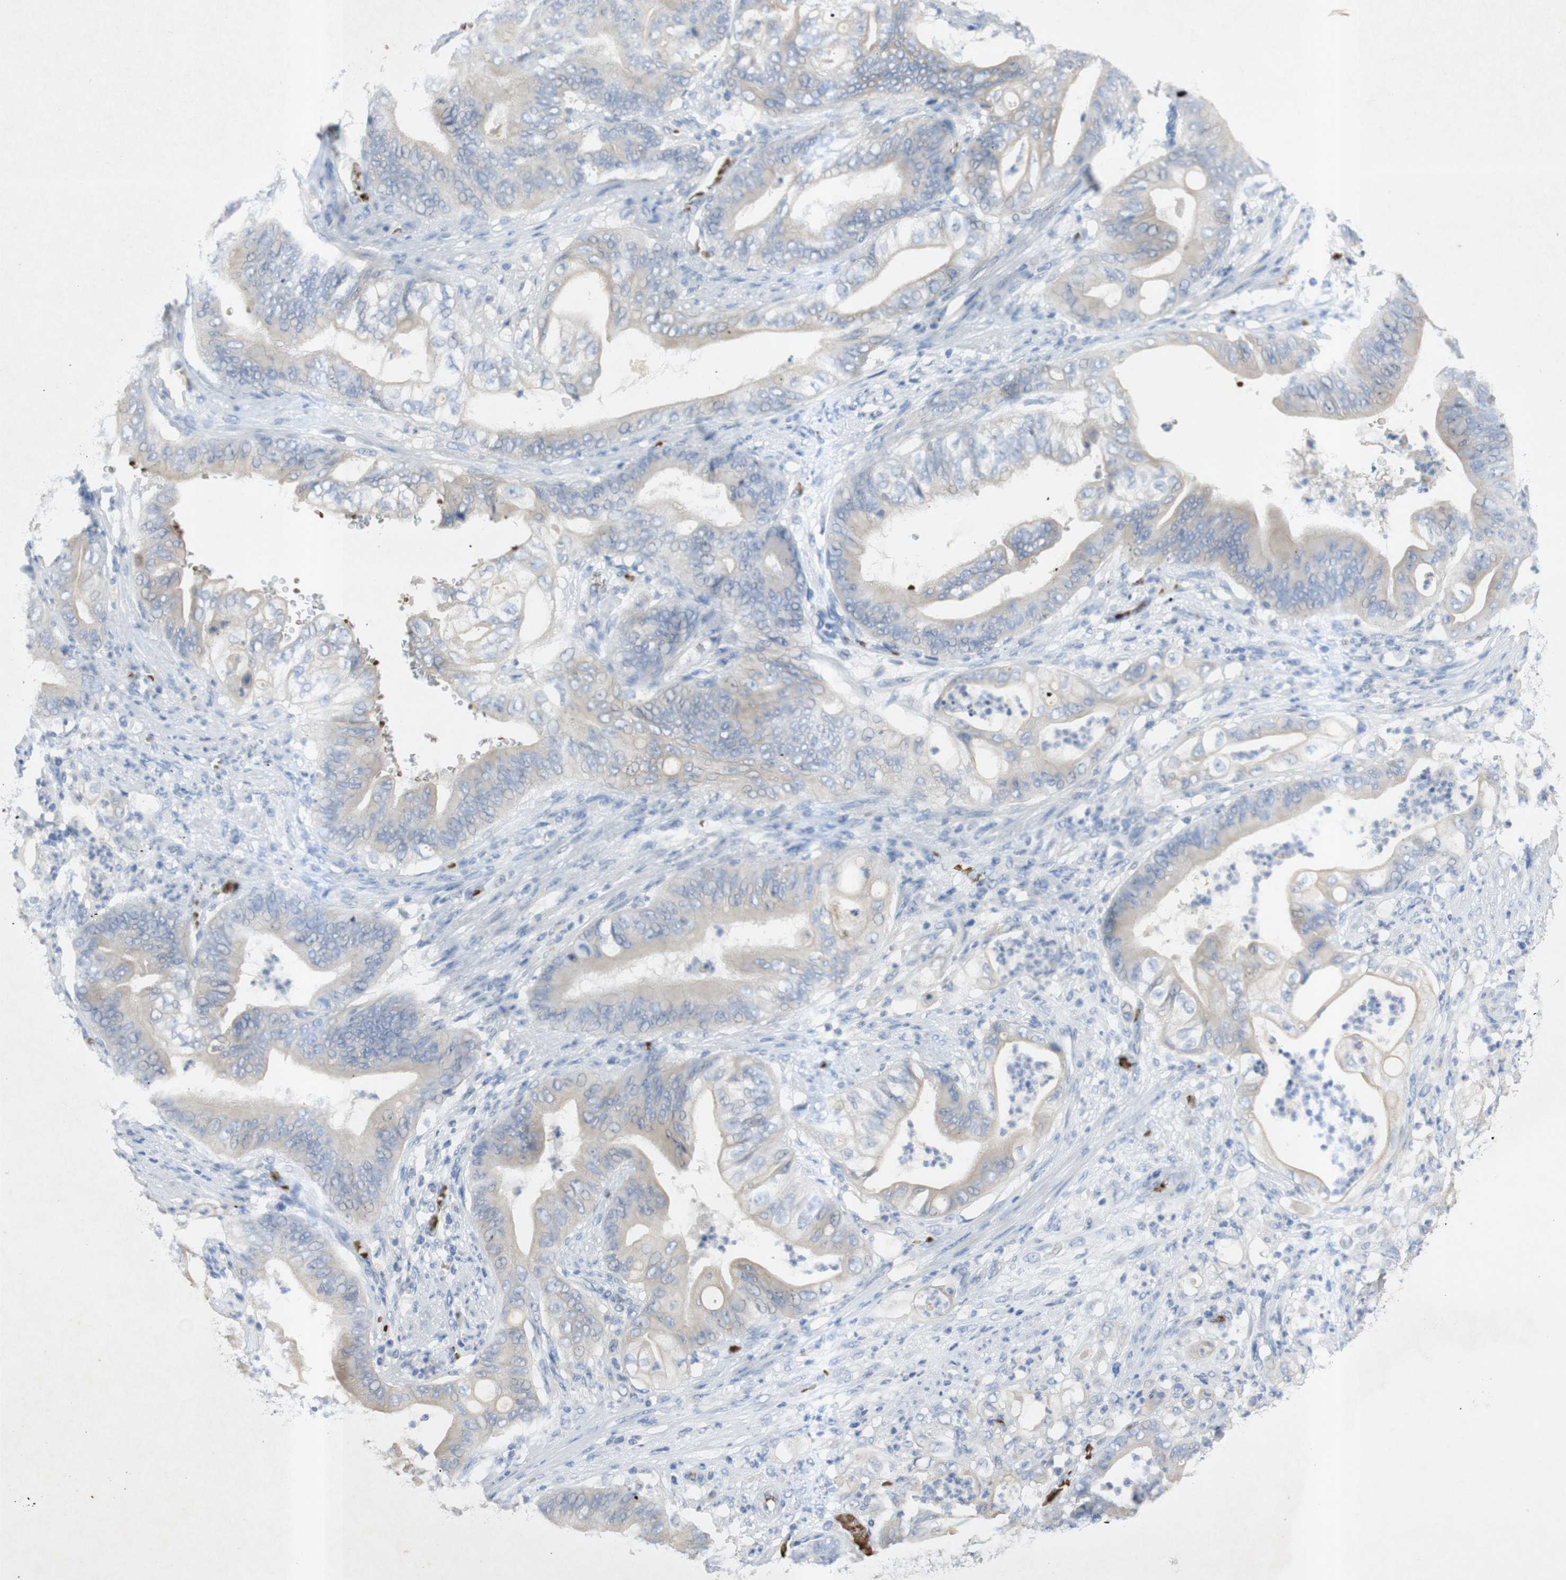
{"staining": {"intensity": "weak", "quantity": "<25%", "location": "cytoplasmic/membranous"}, "tissue": "stomach cancer", "cell_type": "Tumor cells", "image_type": "cancer", "snomed": [{"axis": "morphology", "description": "Adenocarcinoma, NOS"}, {"axis": "topography", "description": "Stomach"}], "caption": "Stomach cancer was stained to show a protein in brown. There is no significant staining in tumor cells. (DAB IHC, high magnification).", "gene": "EPO", "patient": {"sex": "female", "age": 73}}